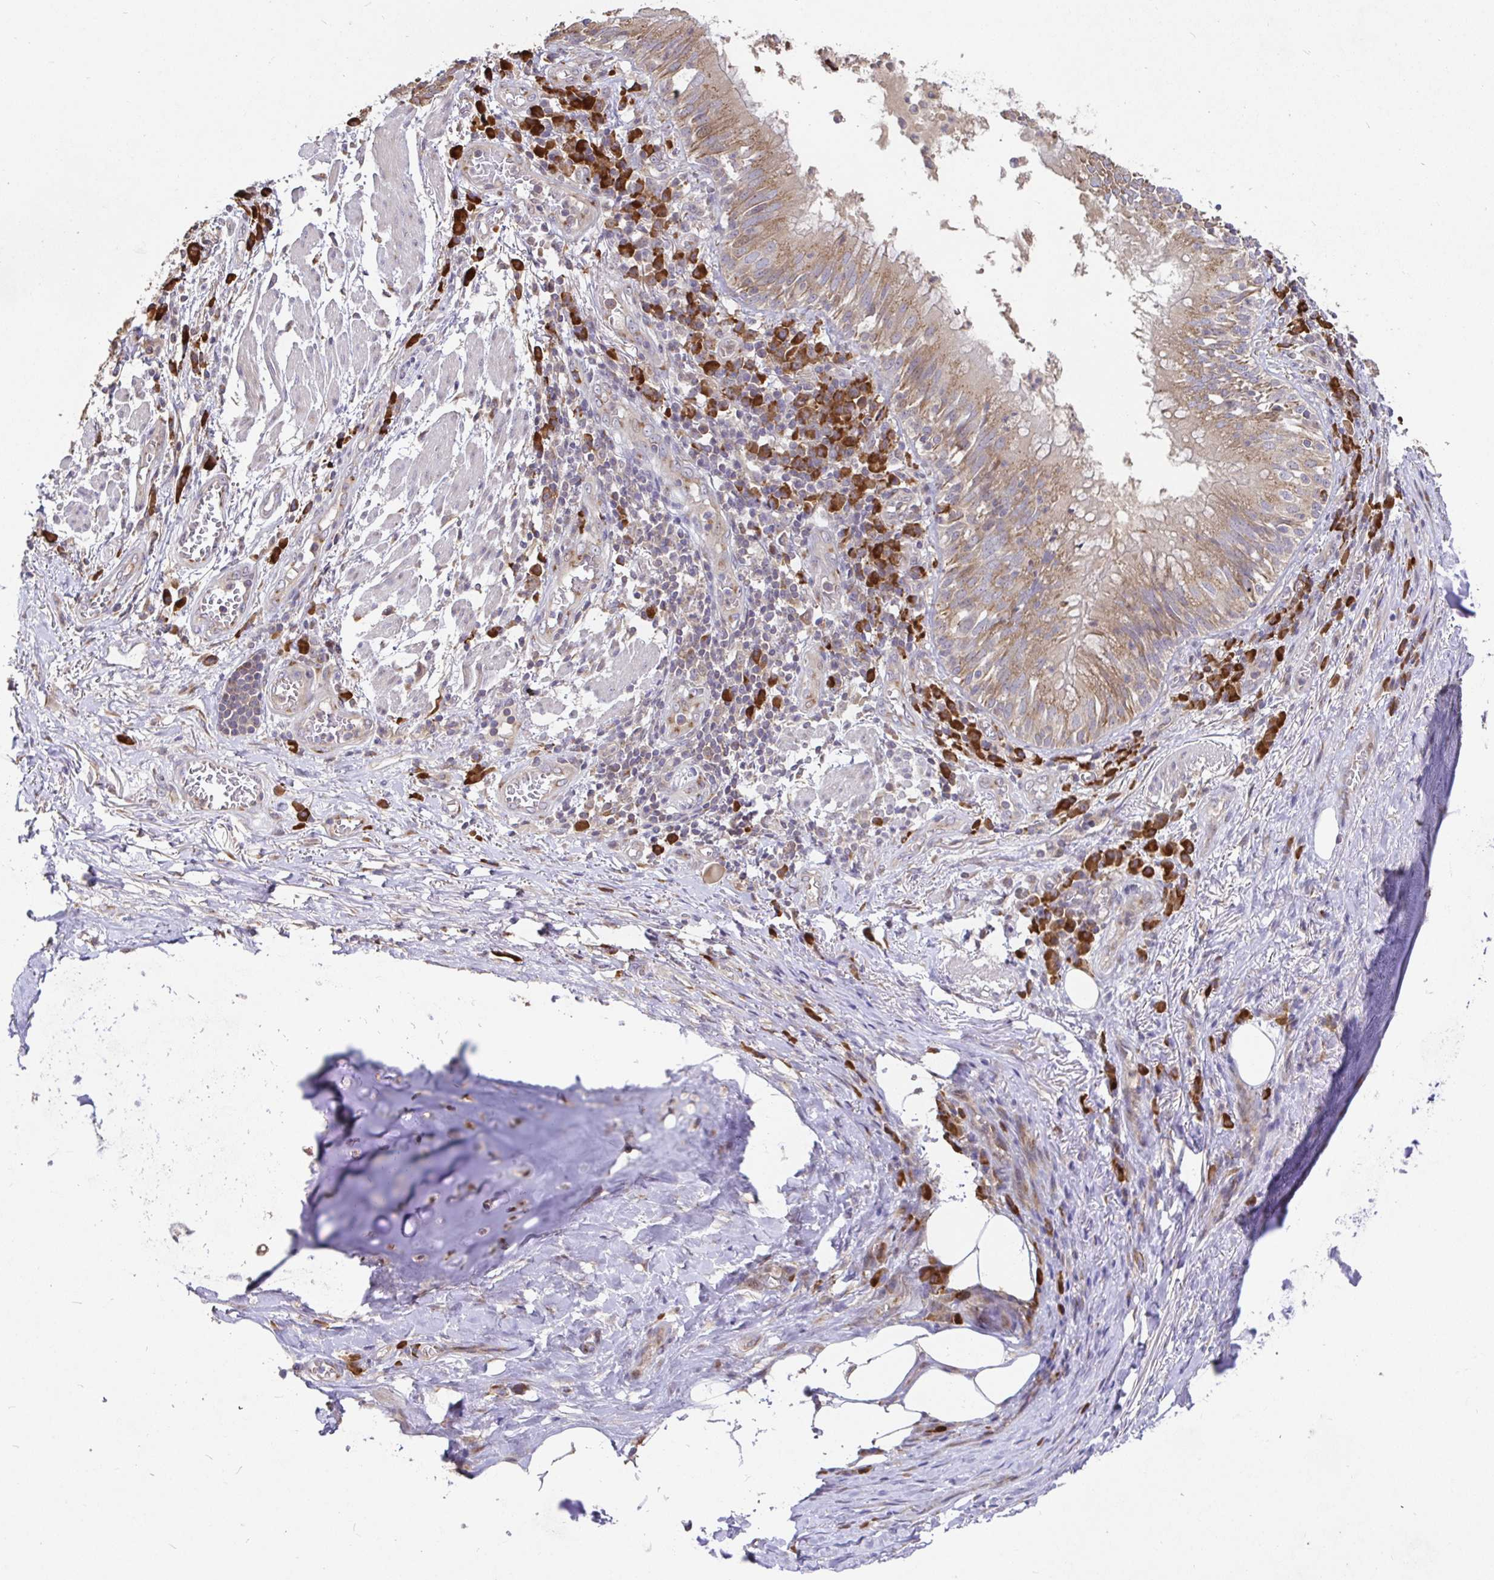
{"staining": {"intensity": "negative", "quantity": "none", "location": "none"}, "tissue": "adipose tissue", "cell_type": "Adipocytes", "image_type": "normal", "snomed": [{"axis": "morphology", "description": "Normal tissue, NOS"}, {"axis": "topography", "description": "Lymph node"}, {"axis": "topography", "description": "Bronchus"}], "caption": "The immunohistochemistry micrograph has no significant positivity in adipocytes of adipose tissue.", "gene": "ELP1", "patient": {"sex": "male", "age": 56}}